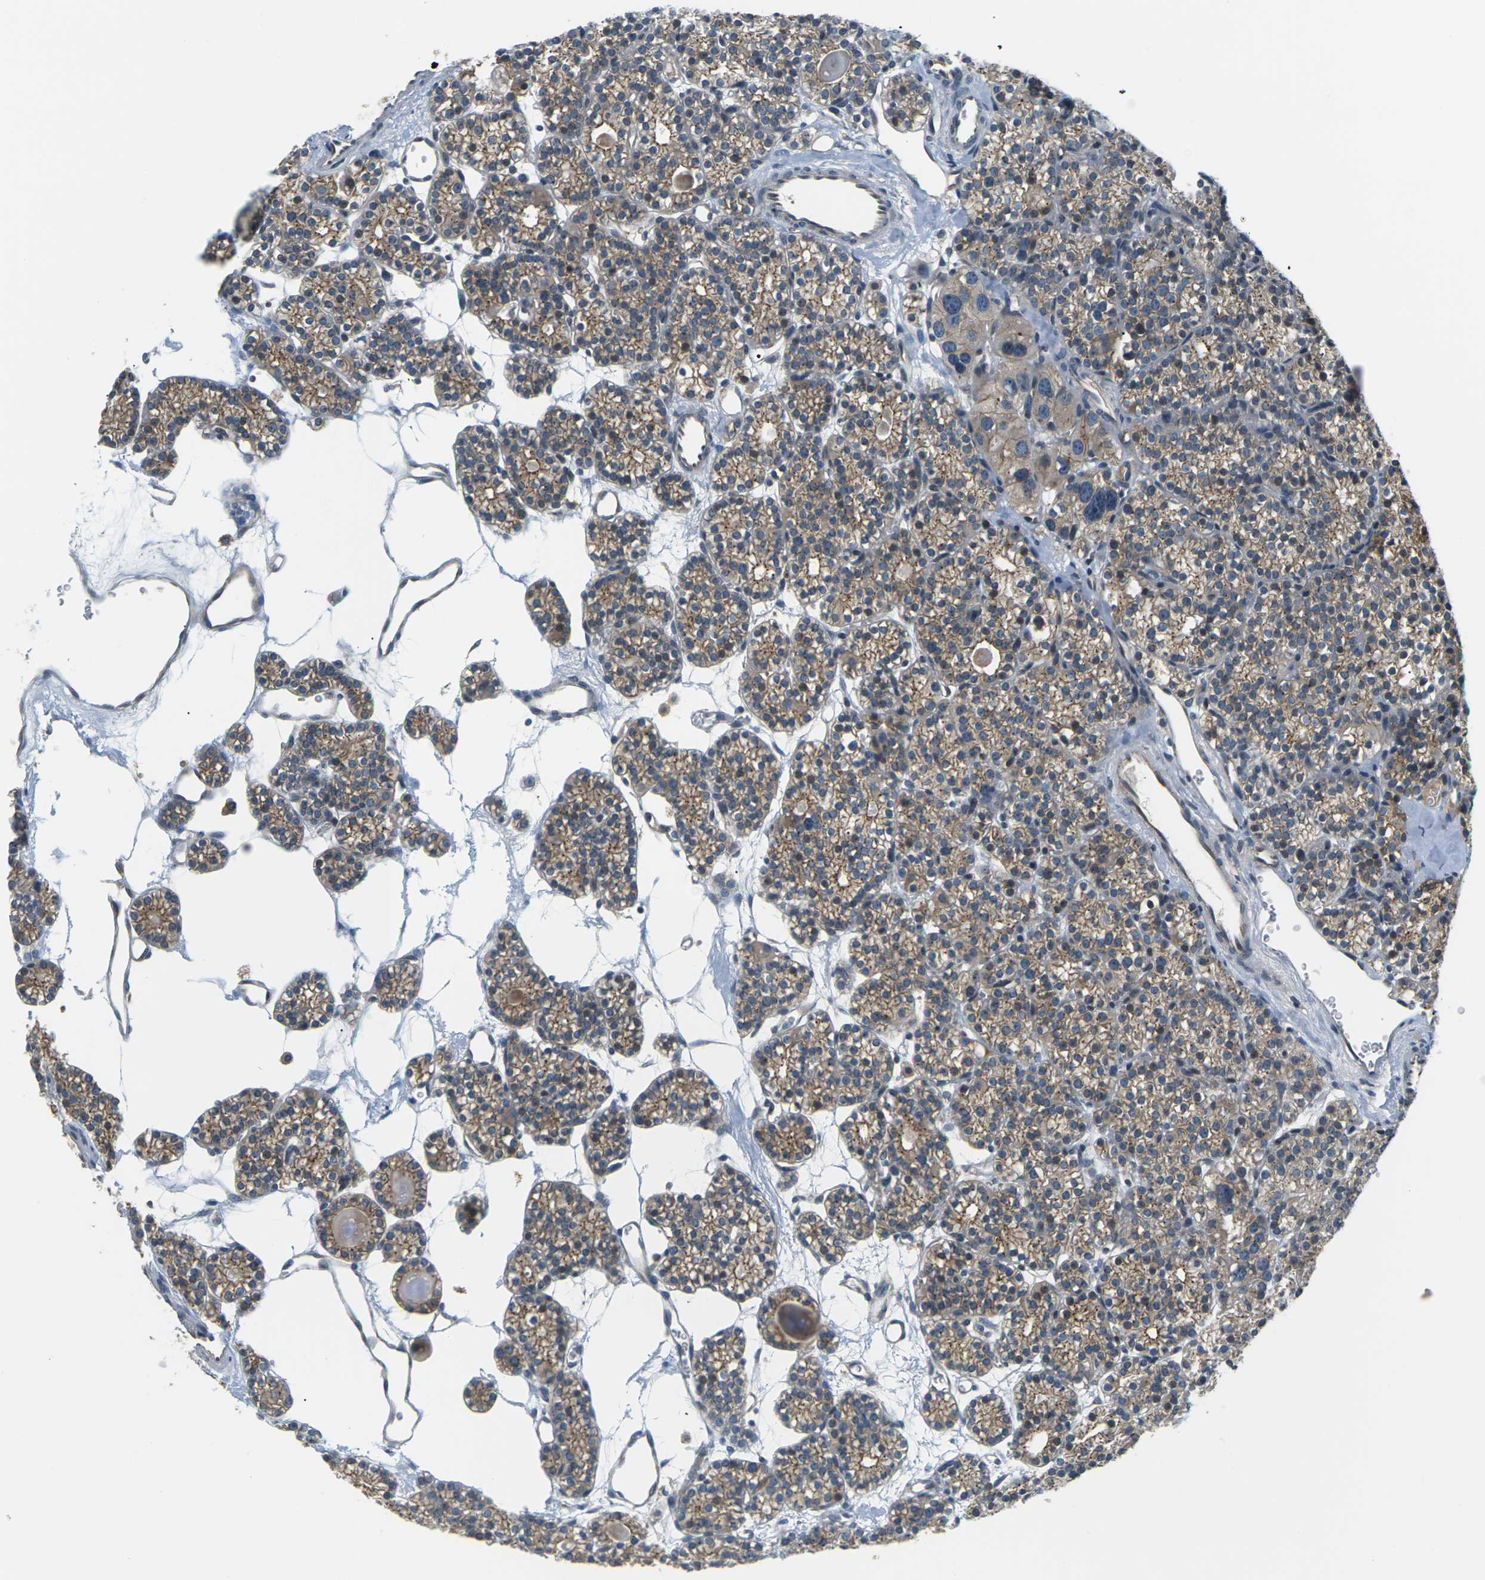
{"staining": {"intensity": "moderate", "quantity": ">75%", "location": "cytoplasmic/membranous"}, "tissue": "parathyroid gland", "cell_type": "Glandular cells", "image_type": "normal", "snomed": [{"axis": "morphology", "description": "Normal tissue, NOS"}, {"axis": "topography", "description": "Parathyroid gland"}], "caption": "This image demonstrates immunohistochemistry (IHC) staining of benign parathyroid gland, with medium moderate cytoplasmic/membranous staining in about >75% of glandular cells.", "gene": "SLC13A3", "patient": {"sex": "female", "age": 64}}